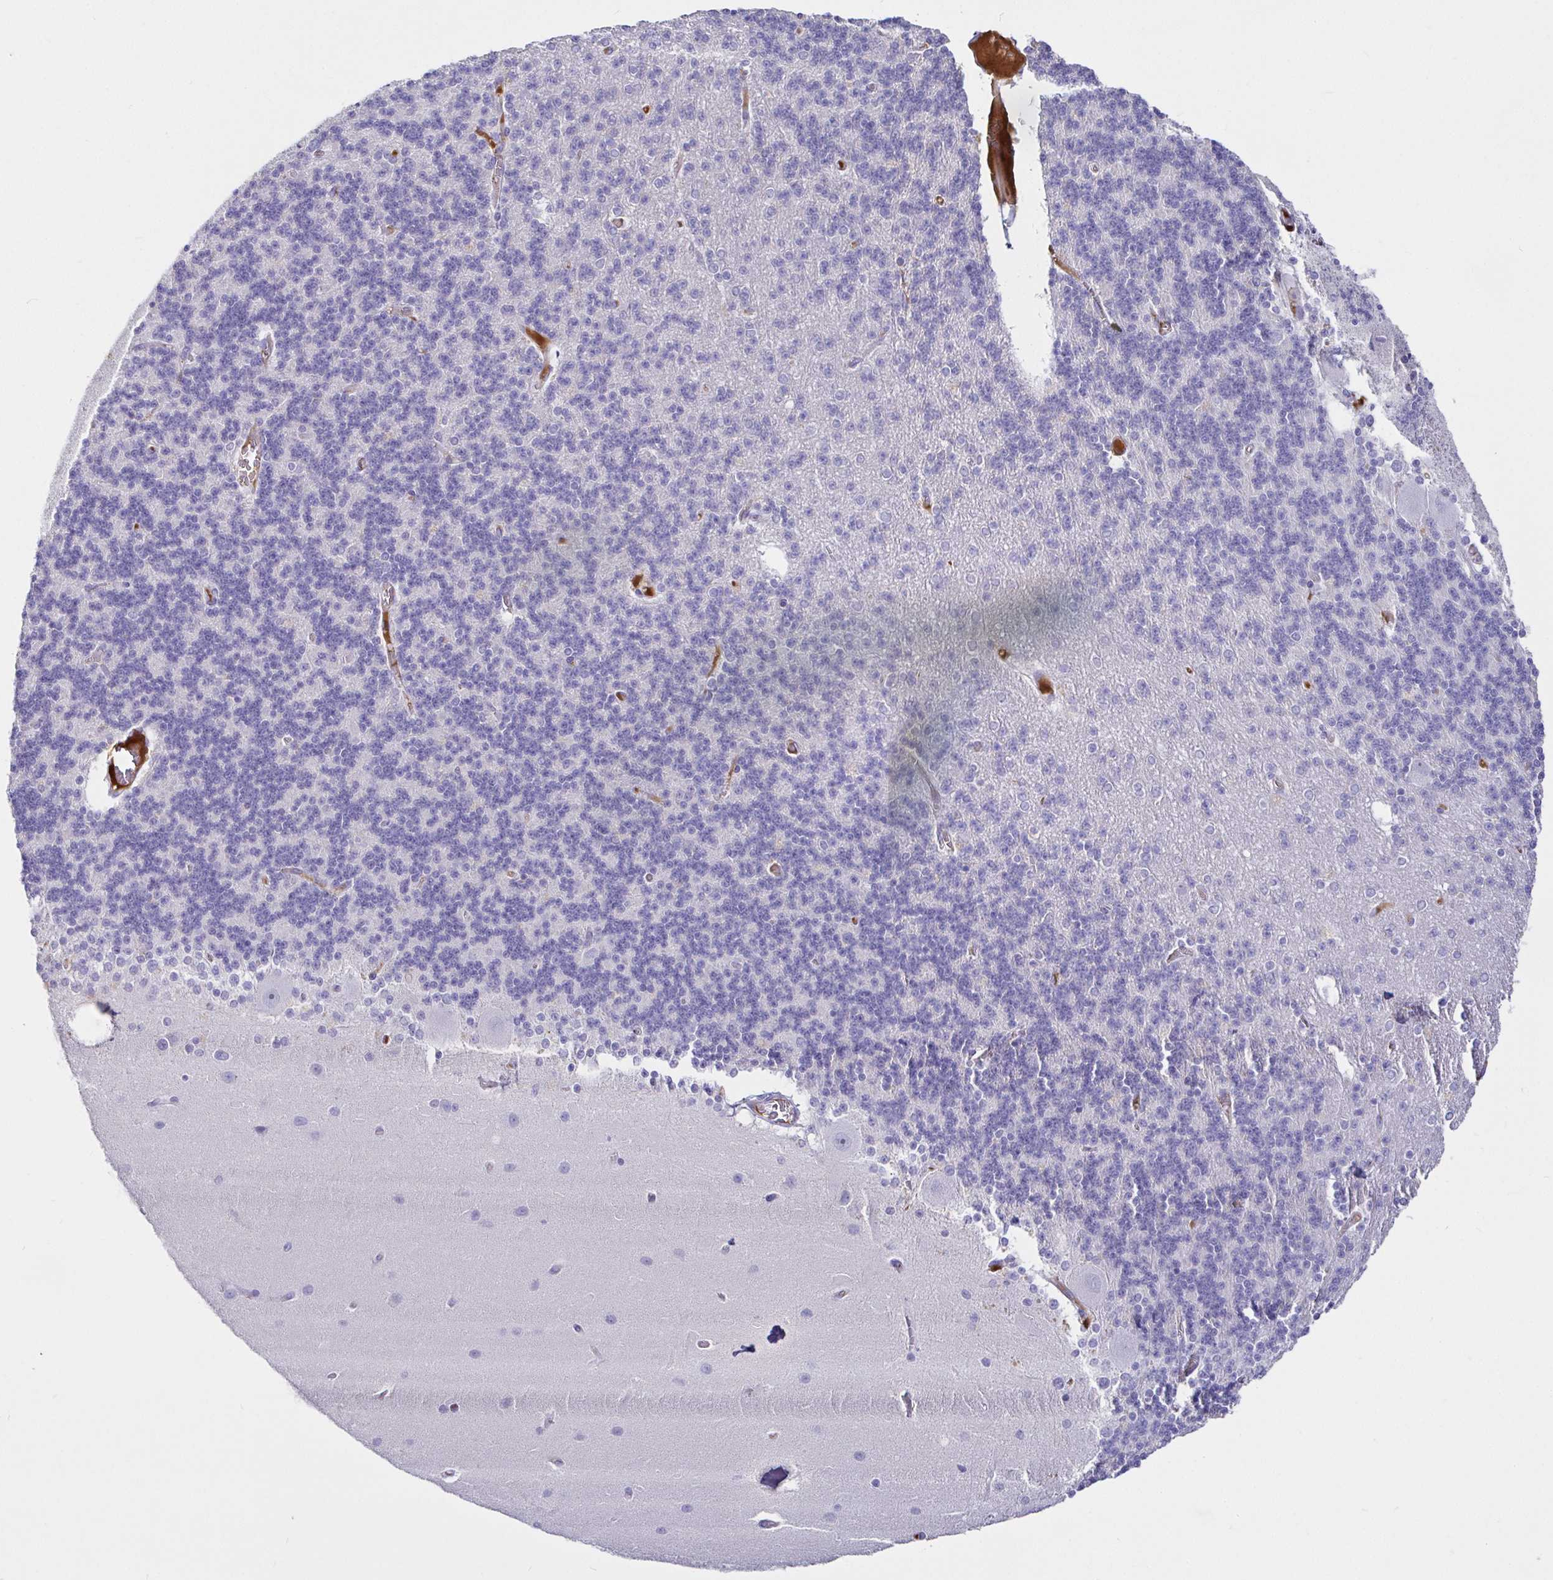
{"staining": {"intensity": "negative", "quantity": "none", "location": "none"}, "tissue": "cerebellum", "cell_type": "Cells in granular layer", "image_type": "normal", "snomed": [{"axis": "morphology", "description": "Normal tissue, NOS"}, {"axis": "topography", "description": "Cerebellum"}], "caption": "Immunohistochemistry (IHC) histopathology image of normal cerebellum: human cerebellum stained with DAB demonstrates no significant protein expression in cells in granular layer. The staining is performed using DAB brown chromogen with nuclei counter-stained in using hematoxylin.", "gene": "SAA2", "patient": {"sex": "female", "age": 54}}